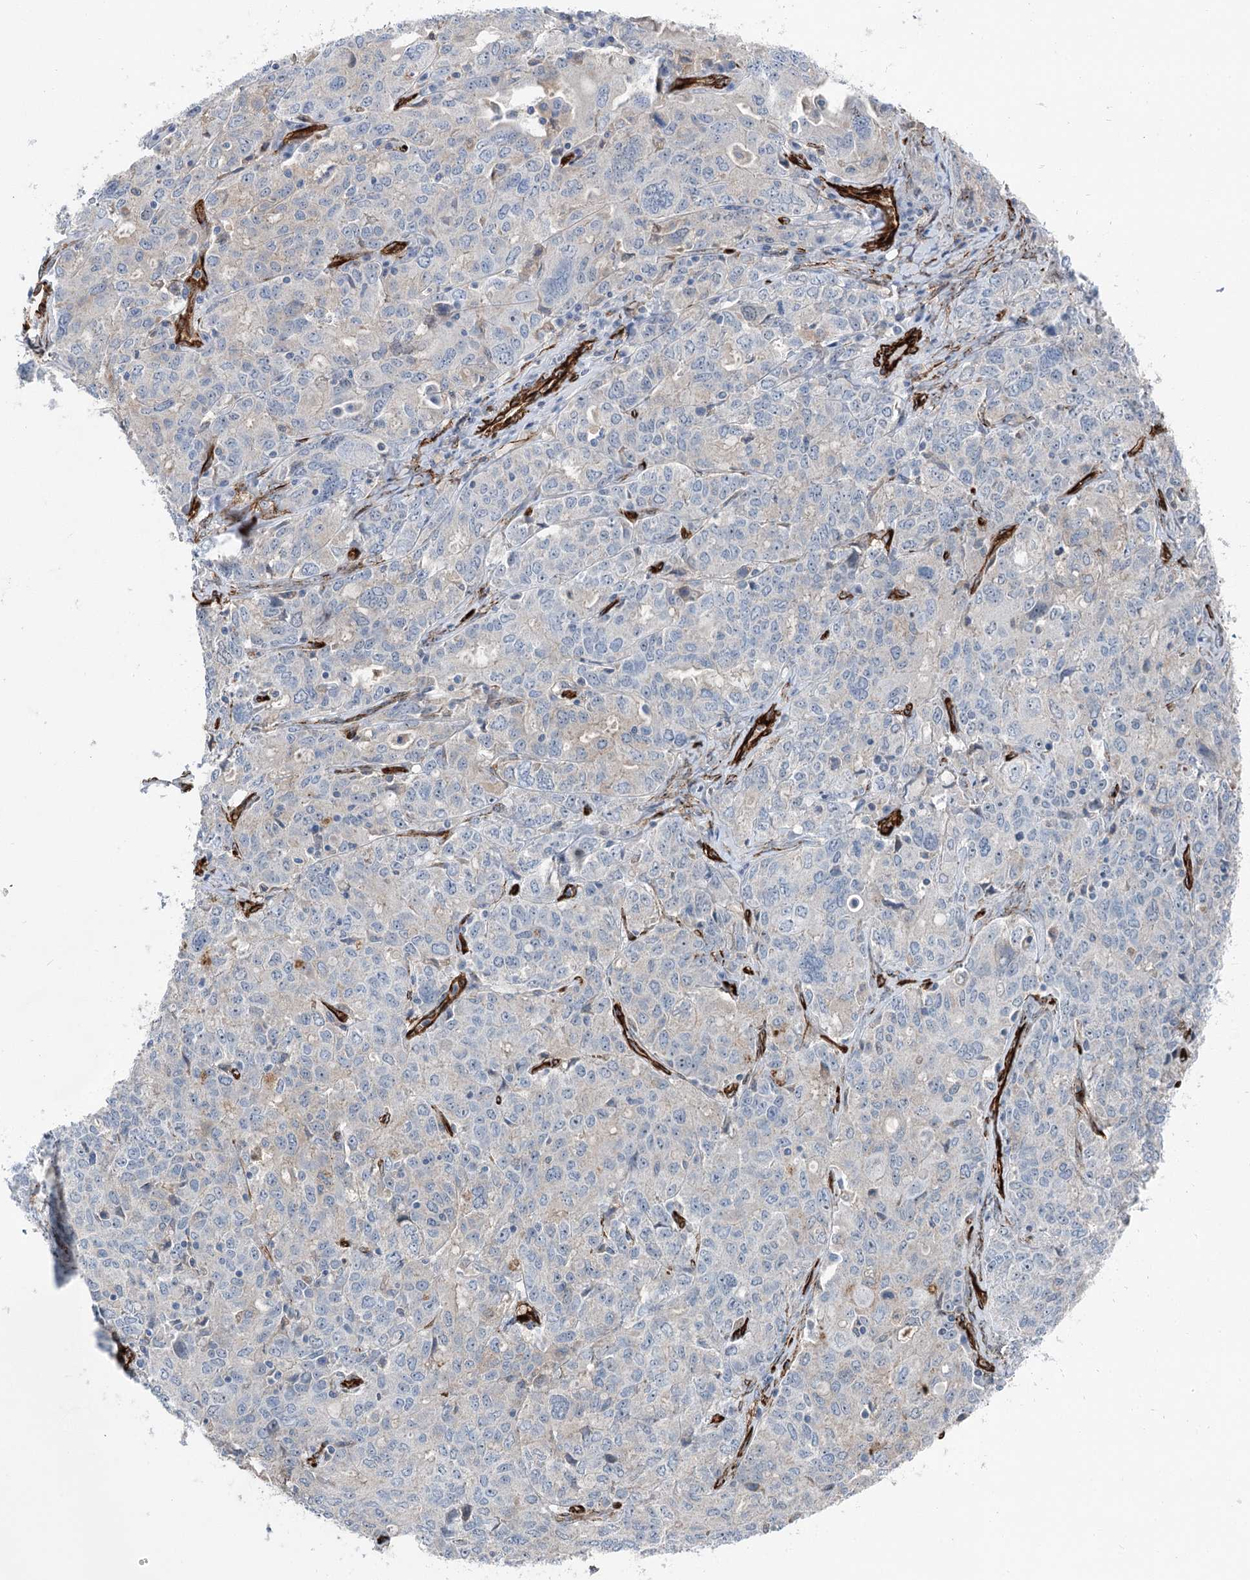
{"staining": {"intensity": "negative", "quantity": "none", "location": "none"}, "tissue": "ovarian cancer", "cell_type": "Tumor cells", "image_type": "cancer", "snomed": [{"axis": "morphology", "description": "Carcinoma, endometroid"}, {"axis": "topography", "description": "Ovary"}], "caption": "A photomicrograph of ovarian cancer stained for a protein exhibits no brown staining in tumor cells.", "gene": "IQSEC1", "patient": {"sex": "female", "age": 62}}